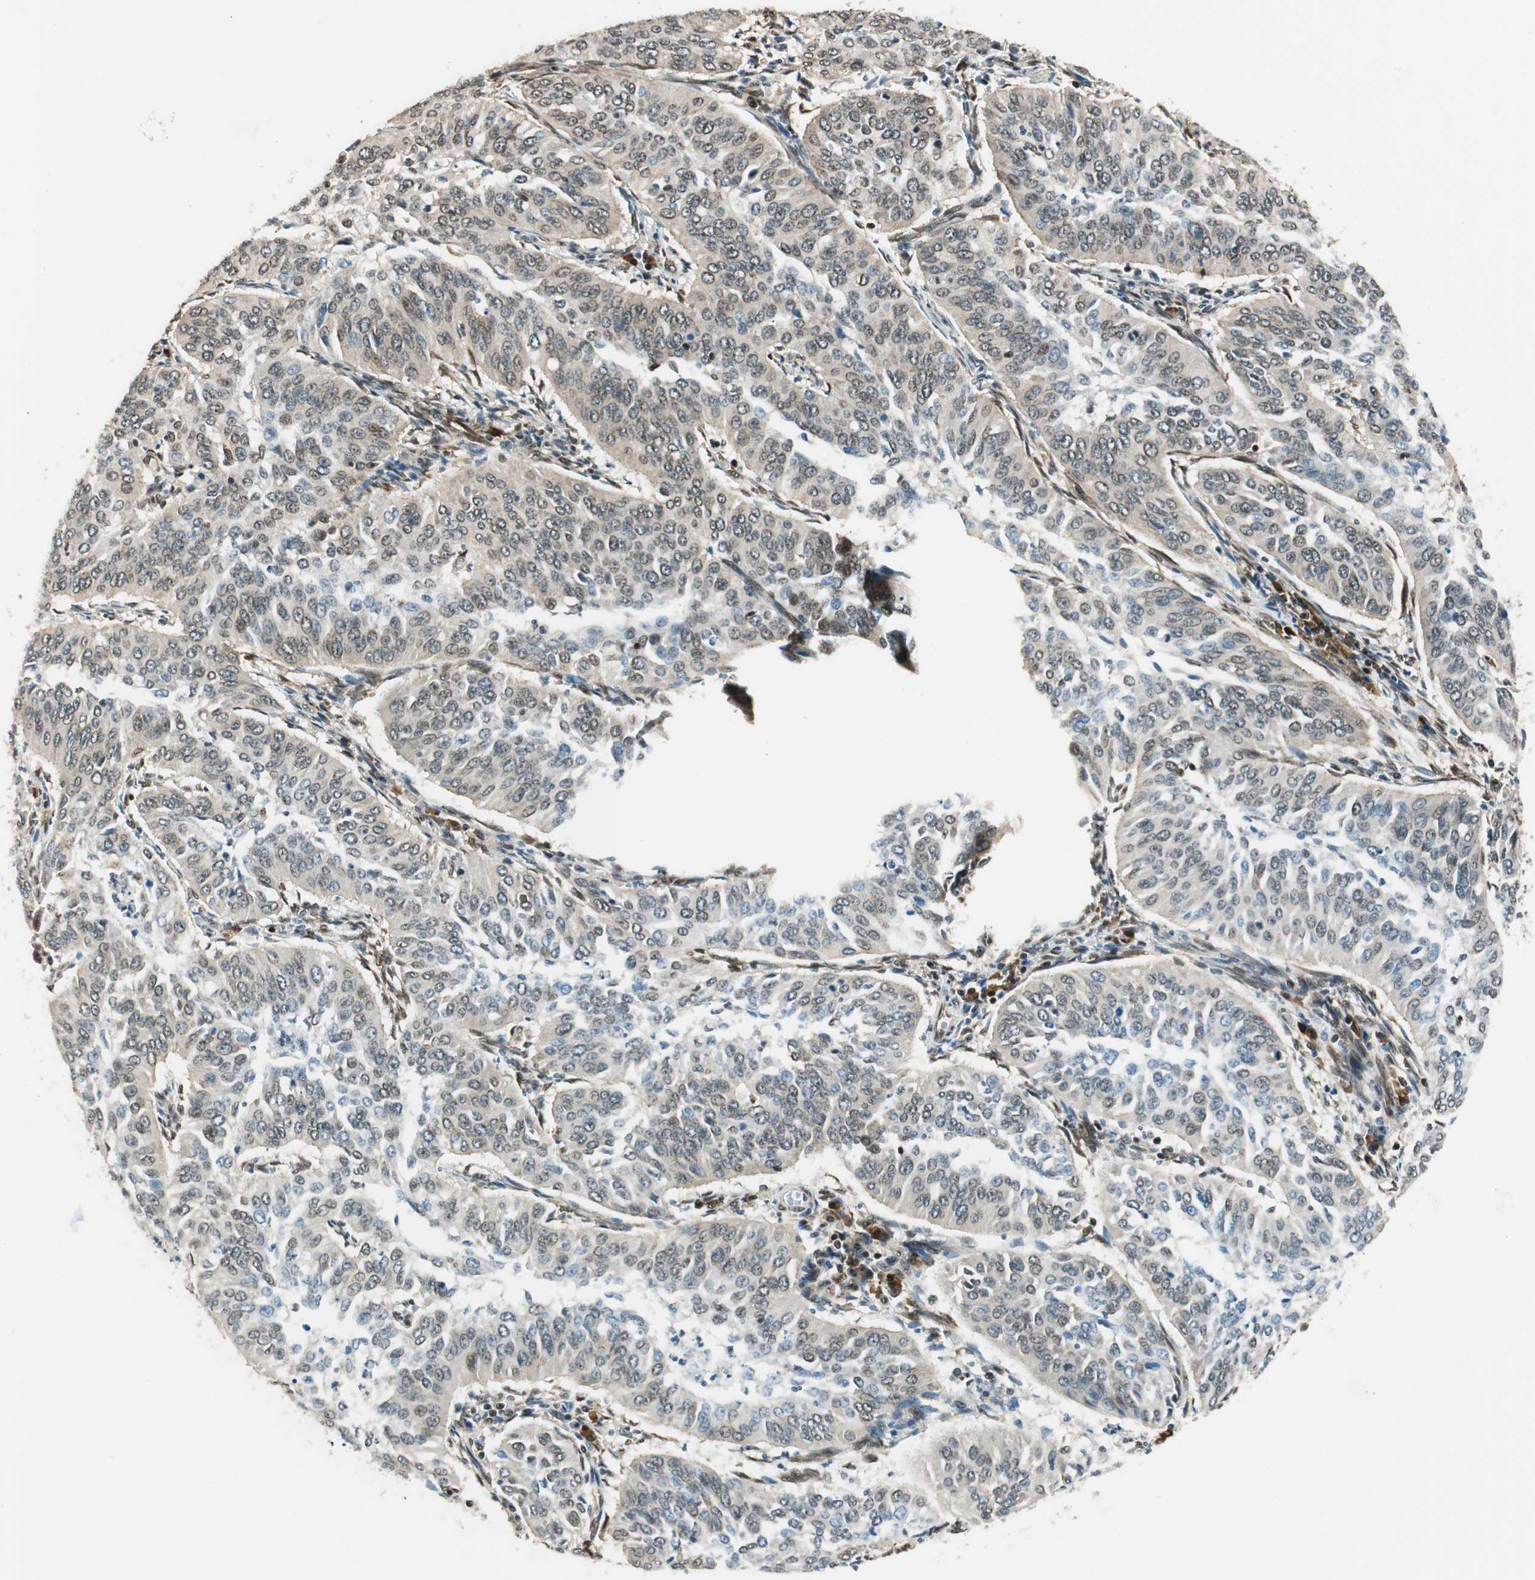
{"staining": {"intensity": "weak", "quantity": "25%-75%", "location": "cytoplasmic/membranous,nuclear"}, "tissue": "cervical cancer", "cell_type": "Tumor cells", "image_type": "cancer", "snomed": [{"axis": "morphology", "description": "Normal tissue, NOS"}, {"axis": "morphology", "description": "Squamous cell carcinoma, NOS"}, {"axis": "topography", "description": "Cervix"}], "caption": "Immunohistochemical staining of human cervical cancer reveals low levels of weak cytoplasmic/membranous and nuclear staining in about 25%-75% of tumor cells.", "gene": "RING1", "patient": {"sex": "female", "age": 39}}